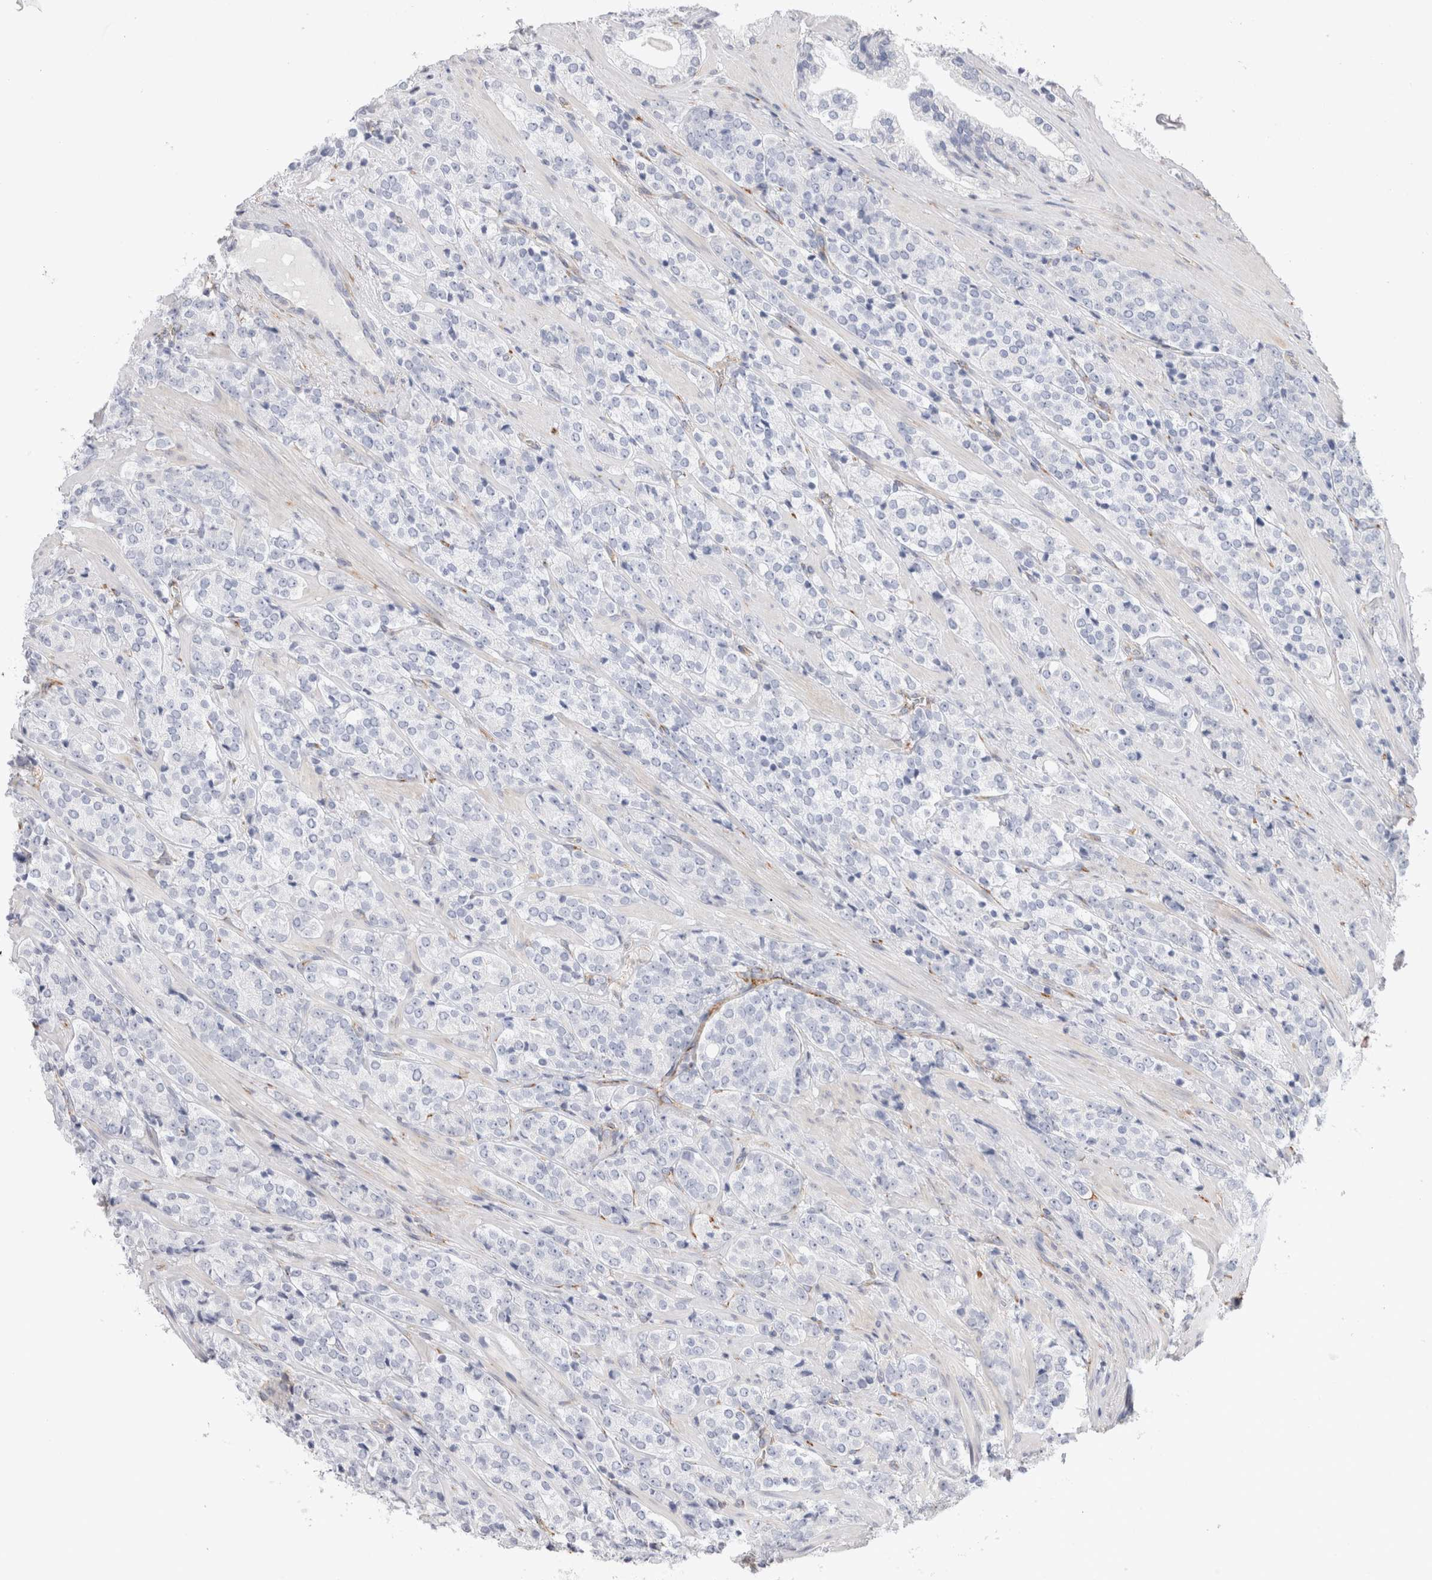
{"staining": {"intensity": "negative", "quantity": "none", "location": "none"}, "tissue": "prostate cancer", "cell_type": "Tumor cells", "image_type": "cancer", "snomed": [{"axis": "morphology", "description": "Adenocarcinoma, High grade"}, {"axis": "topography", "description": "Prostate"}], "caption": "Tumor cells show no significant positivity in prostate high-grade adenocarcinoma.", "gene": "CNPY4", "patient": {"sex": "male", "age": 71}}